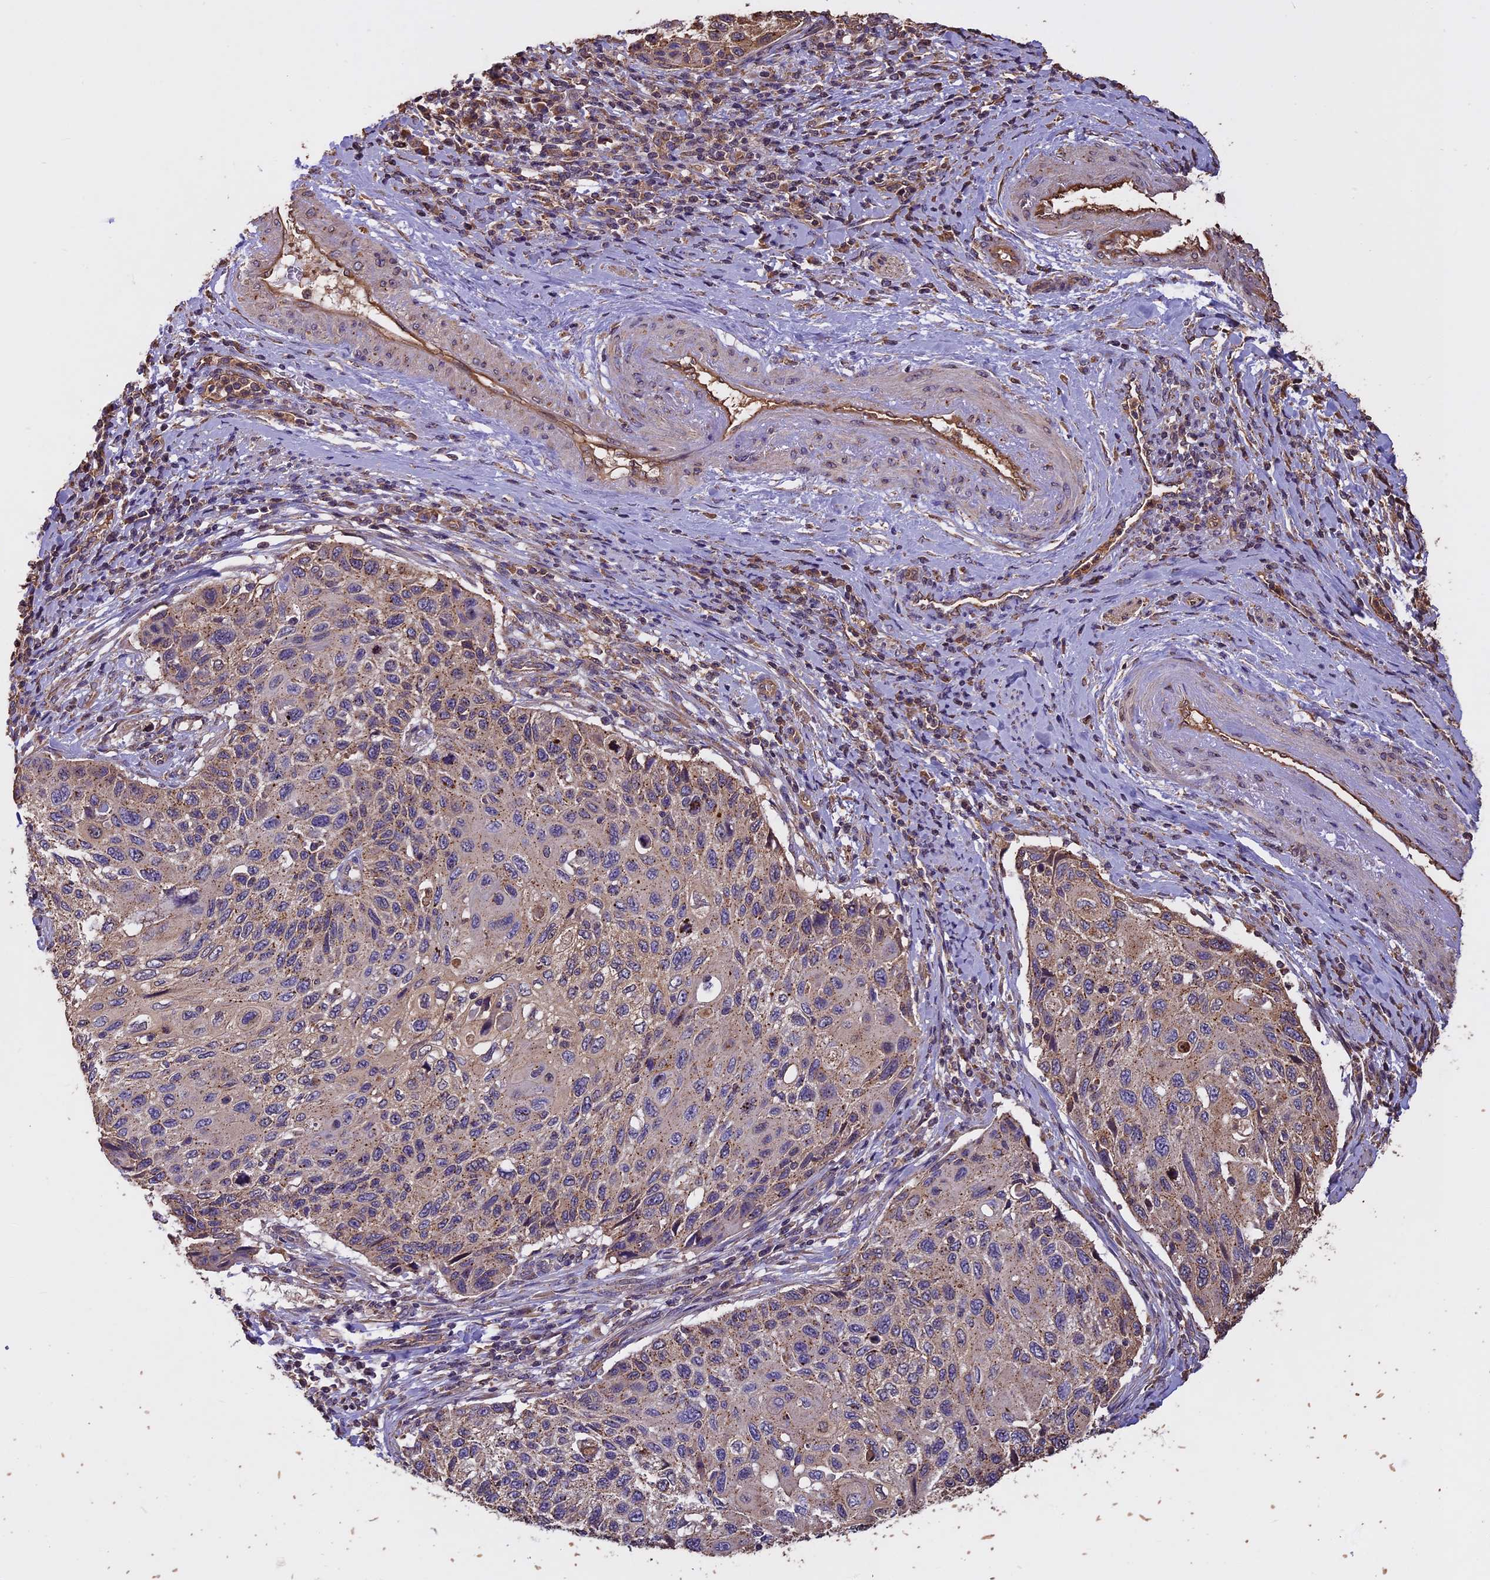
{"staining": {"intensity": "weak", "quantity": "<25%", "location": "cytoplasmic/membranous"}, "tissue": "cervical cancer", "cell_type": "Tumor cells", "image_type": "cancer", "snomed": [{"axis": "morphology", "description": "Squamous cell carcinoma, NOS"}, {"axis": "topography", "description": "Cervix"}], "caption": "There is no significant positivity in tumor cells of cervical squamous cell carcinoma.", "gene": "CHMP2A", "patient": {"sex": "female", "age": 70}}